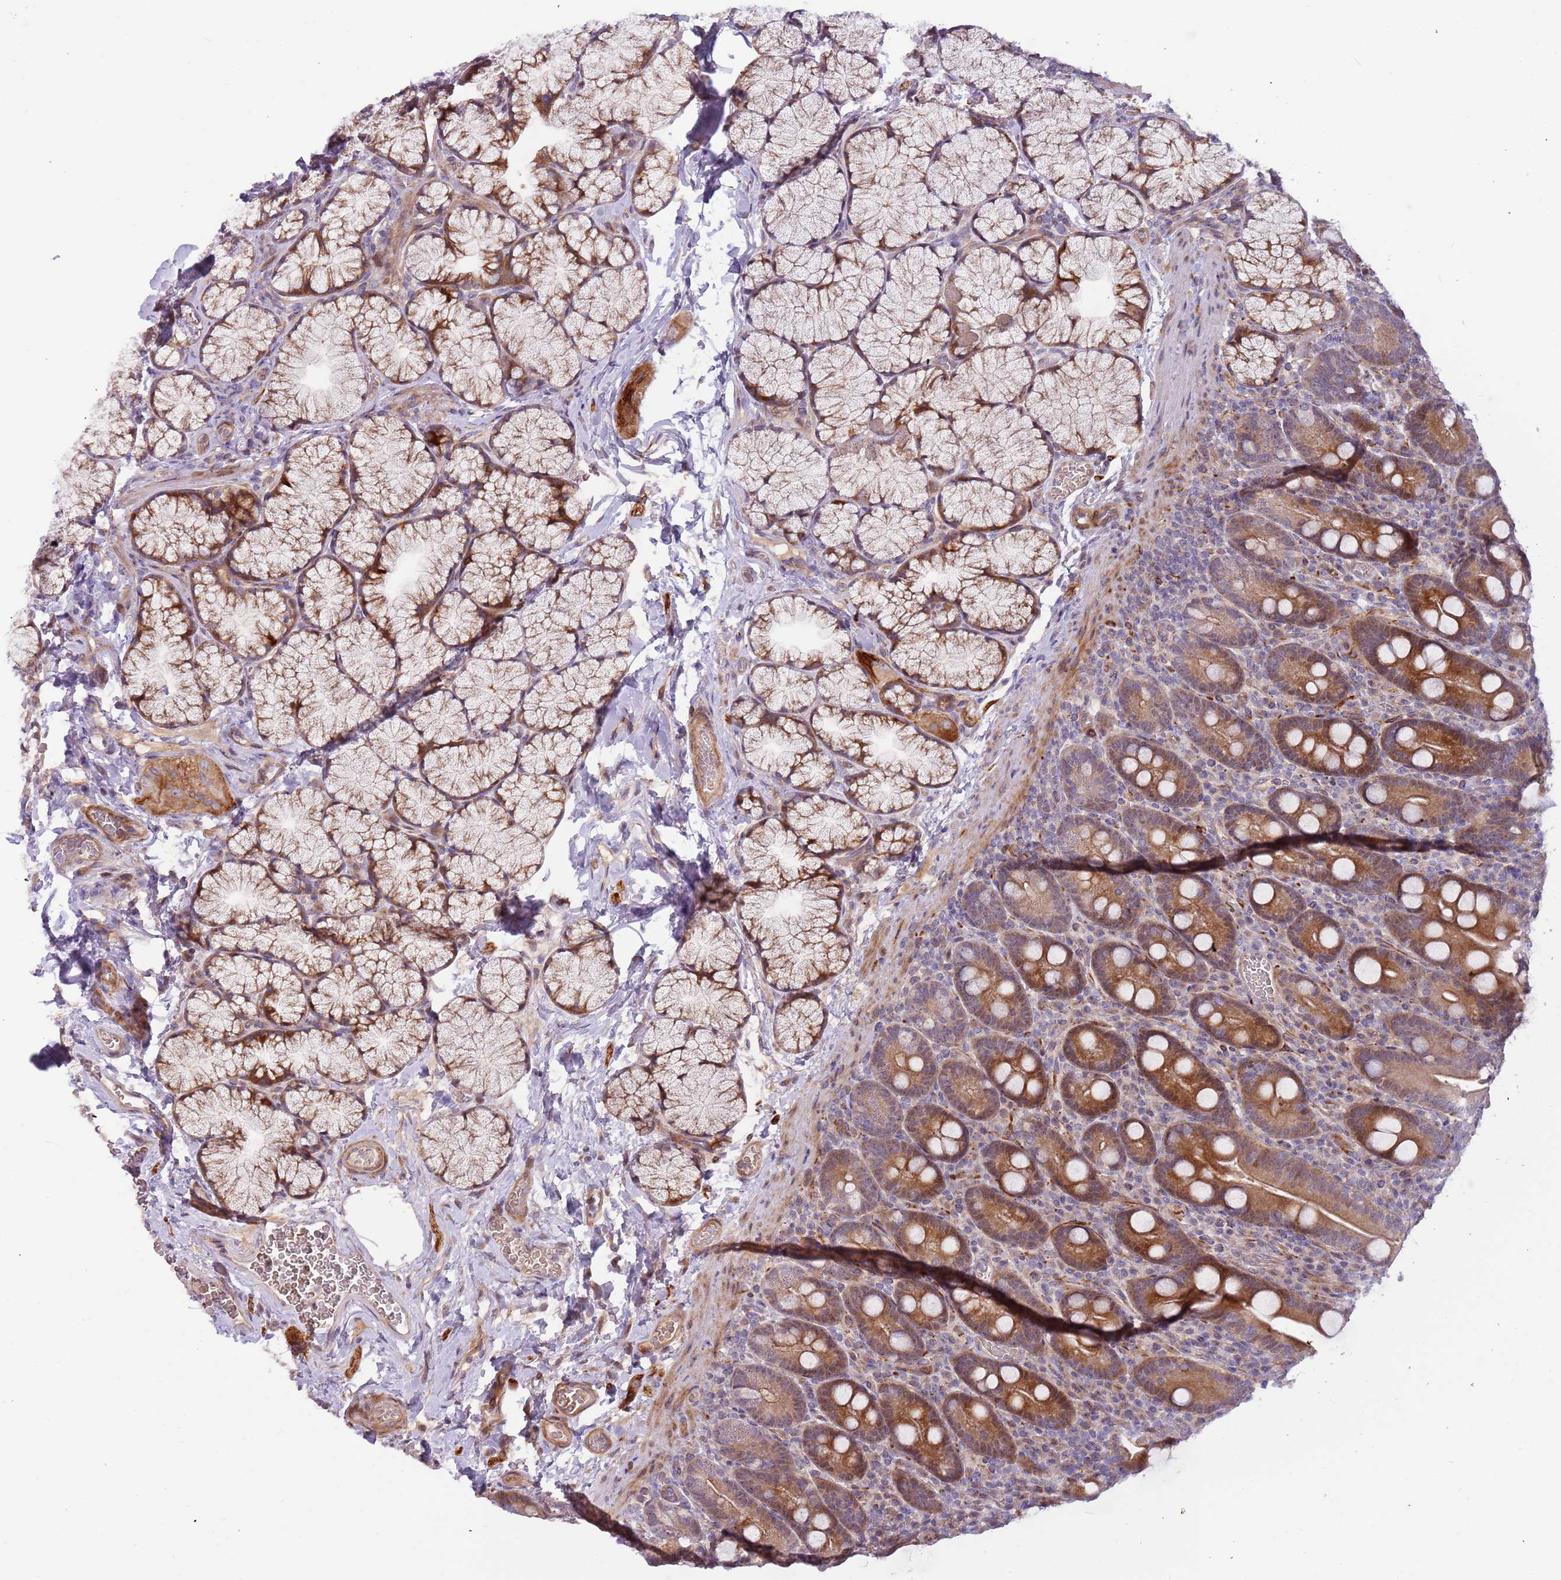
{"staining": {"intensity": "moderate", "quantity": ">75%", "location": "cytoplasmic/membranous"}, "tissue": "duodenum", "cell_type": "Glandular cells", "image_type": "normal", "snomed": [{"axis": "morphology", "description": "Normal tissue, NOS"}, {"axis": "topography", "description": "Duodenum"}], "caption": "Glandular cells exhibit medium levels of moderate cytoplasmic/membranous expression in approximately >75% of cells in benign human duodenum. The protein of interest is stained brown, and the nuclei are stained in blue (DAB IHC with brightfield microscopy, high magnification).", "gene": "TRAPPC6B", "patient": {"sex": "male", "age": 35}}